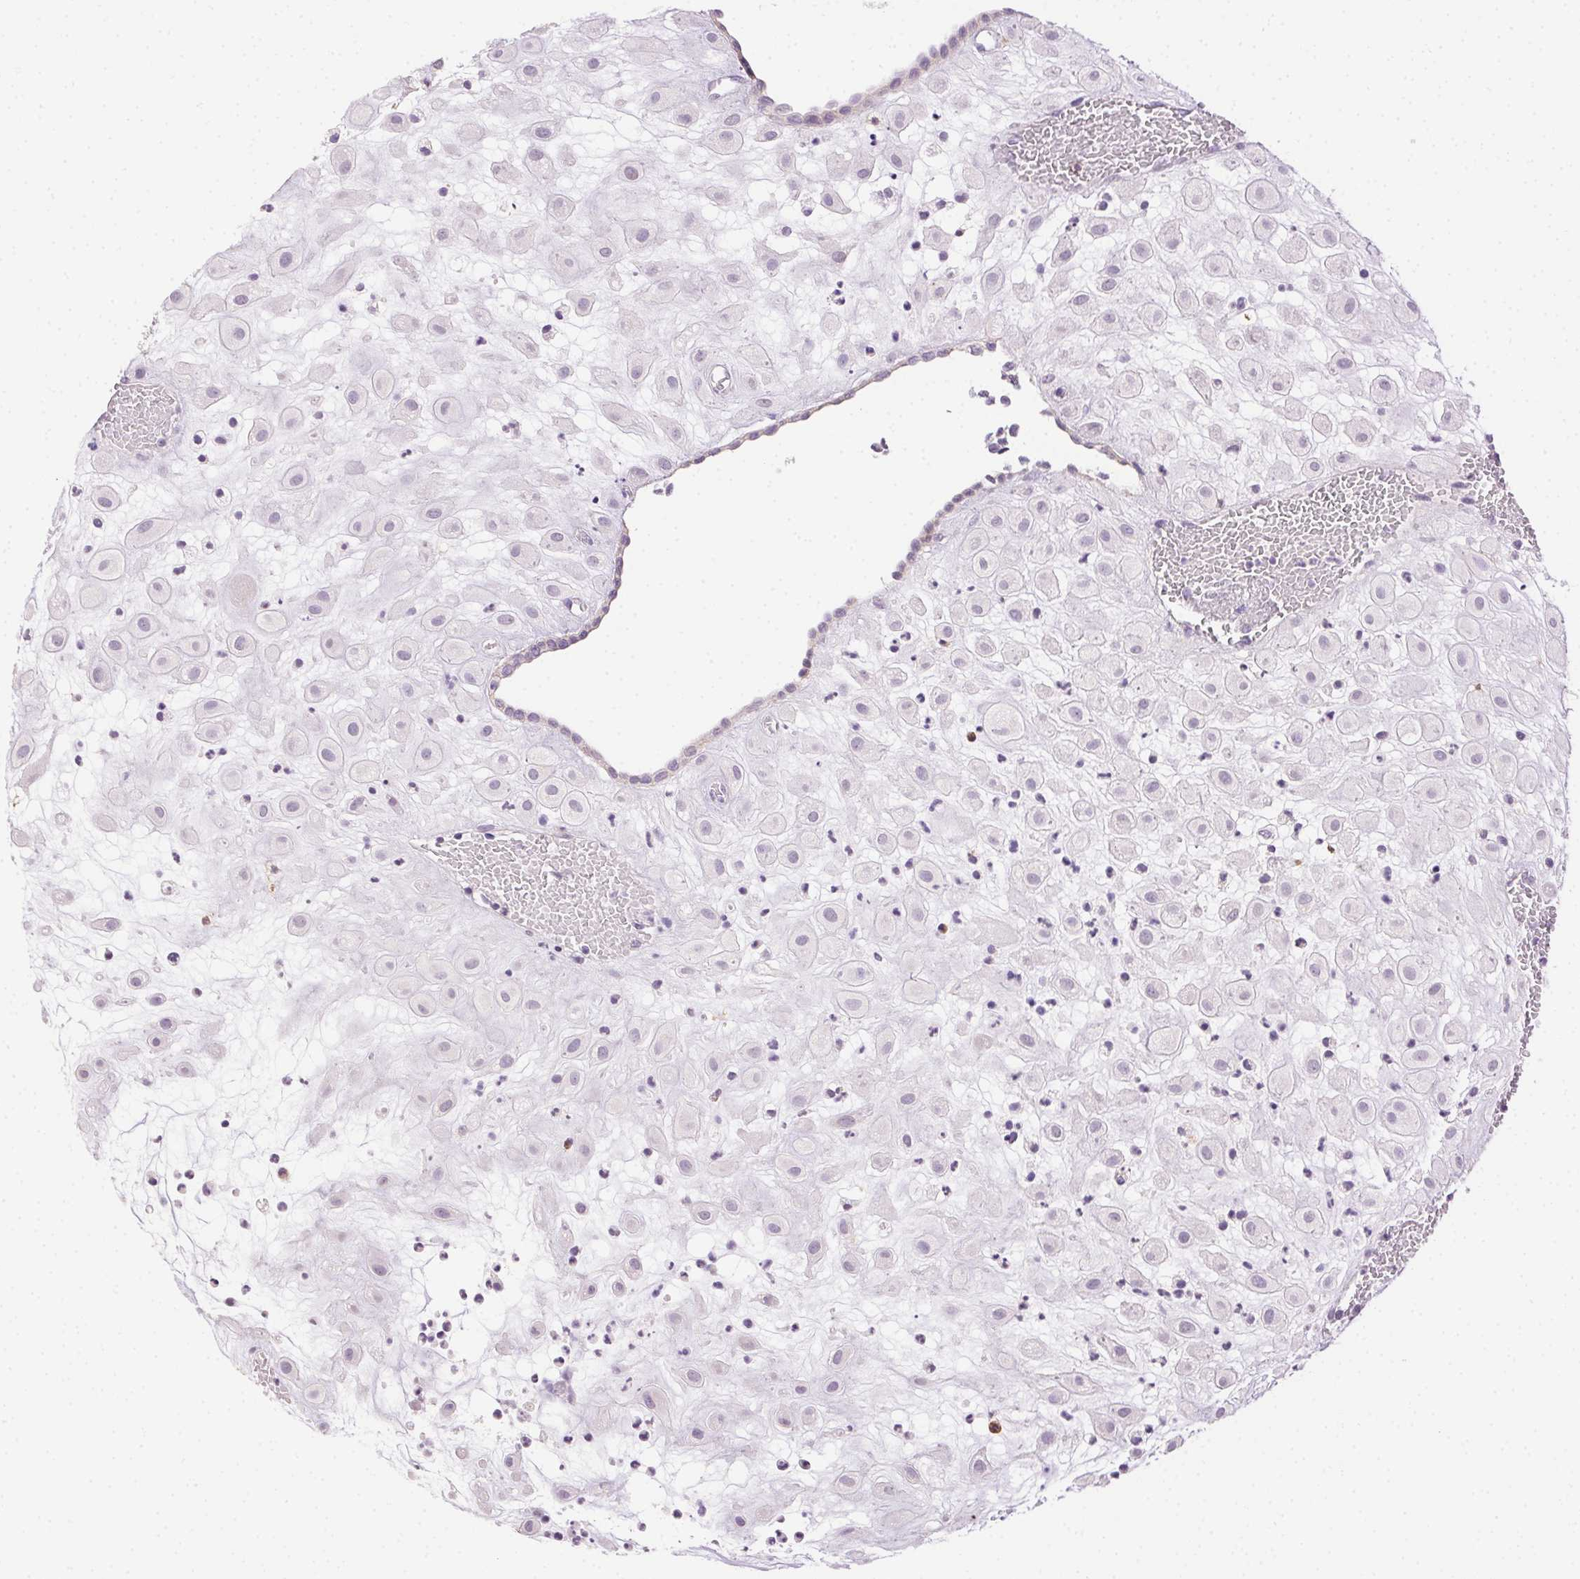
{"staining": {"intensity": "negative", "quantity": "none", "location": "none"}, "tissue": "placenta", "cell_type": "Decidual cells", "image_type": "normal", "snomed": [{"axis": "morphology", "description": "Normal tissue, NOS"}, {"axis": "topography", "description": "Placenta"}], "caption": "This is an immunohistochemistry (IHC) histopathology image of benign human placenta. There is no staining in decidual cells.", "gene": "AKAP5", "patient": {"sex": "female", "age": 24}}